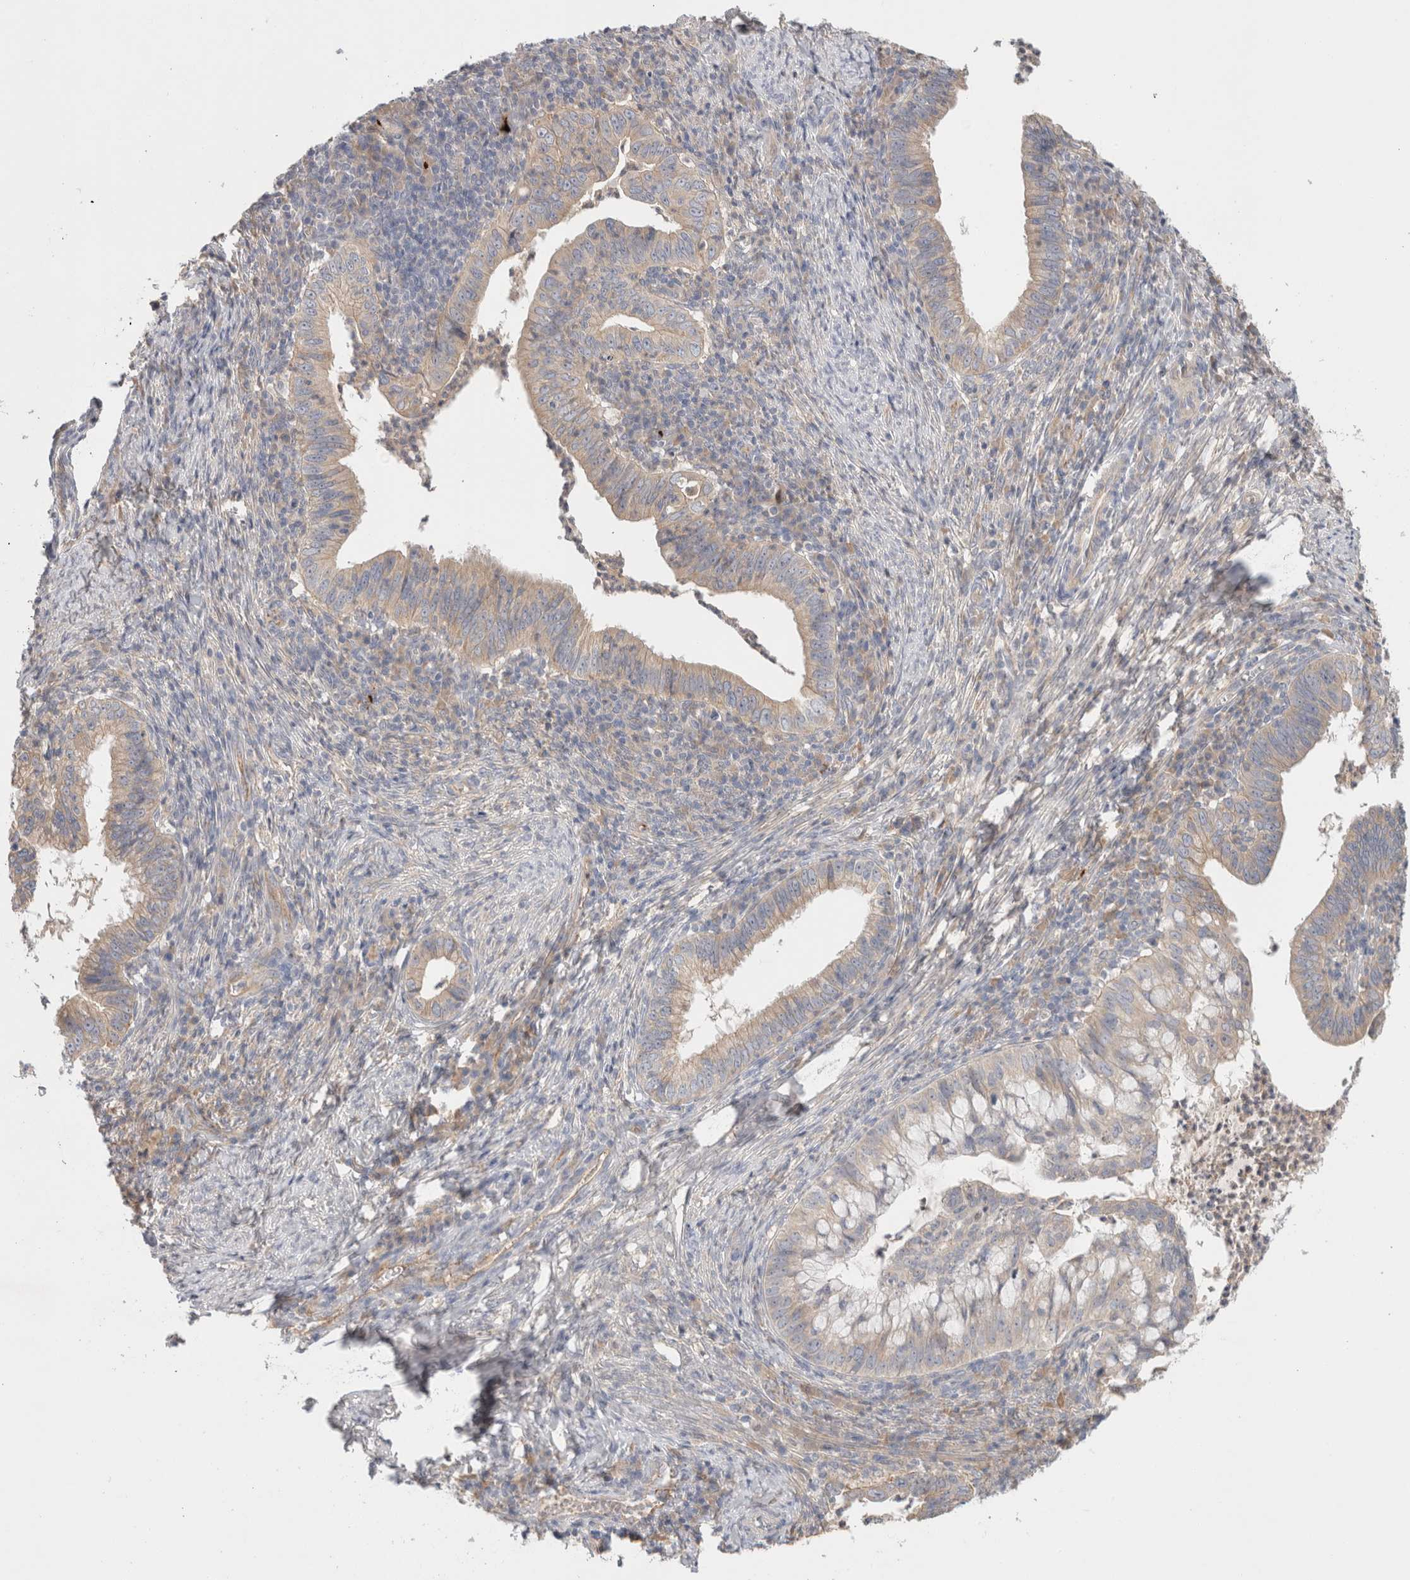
{"staining": {"intensity": "weak", "quantity": ">75%", "location": "cytoplasmic/membranous"}, "tissue": "cervical cancer", "cell_type": "Tumor cells", "image_type": "cancer", "snomed": [{"axis": "morphology", "description": "Adenocarcinoma, NOS"}, {"axis": "topography", "description": "Cervix"}], "caption": "Immunohistochemical staining of human cervical adenocarcinoma exhibits low levels of weak cytoplasmic/membranous protein positivity in about >75% of tumor cells.", "gene": "SGK3", "patient": {"sex": "female", "age": 36}}